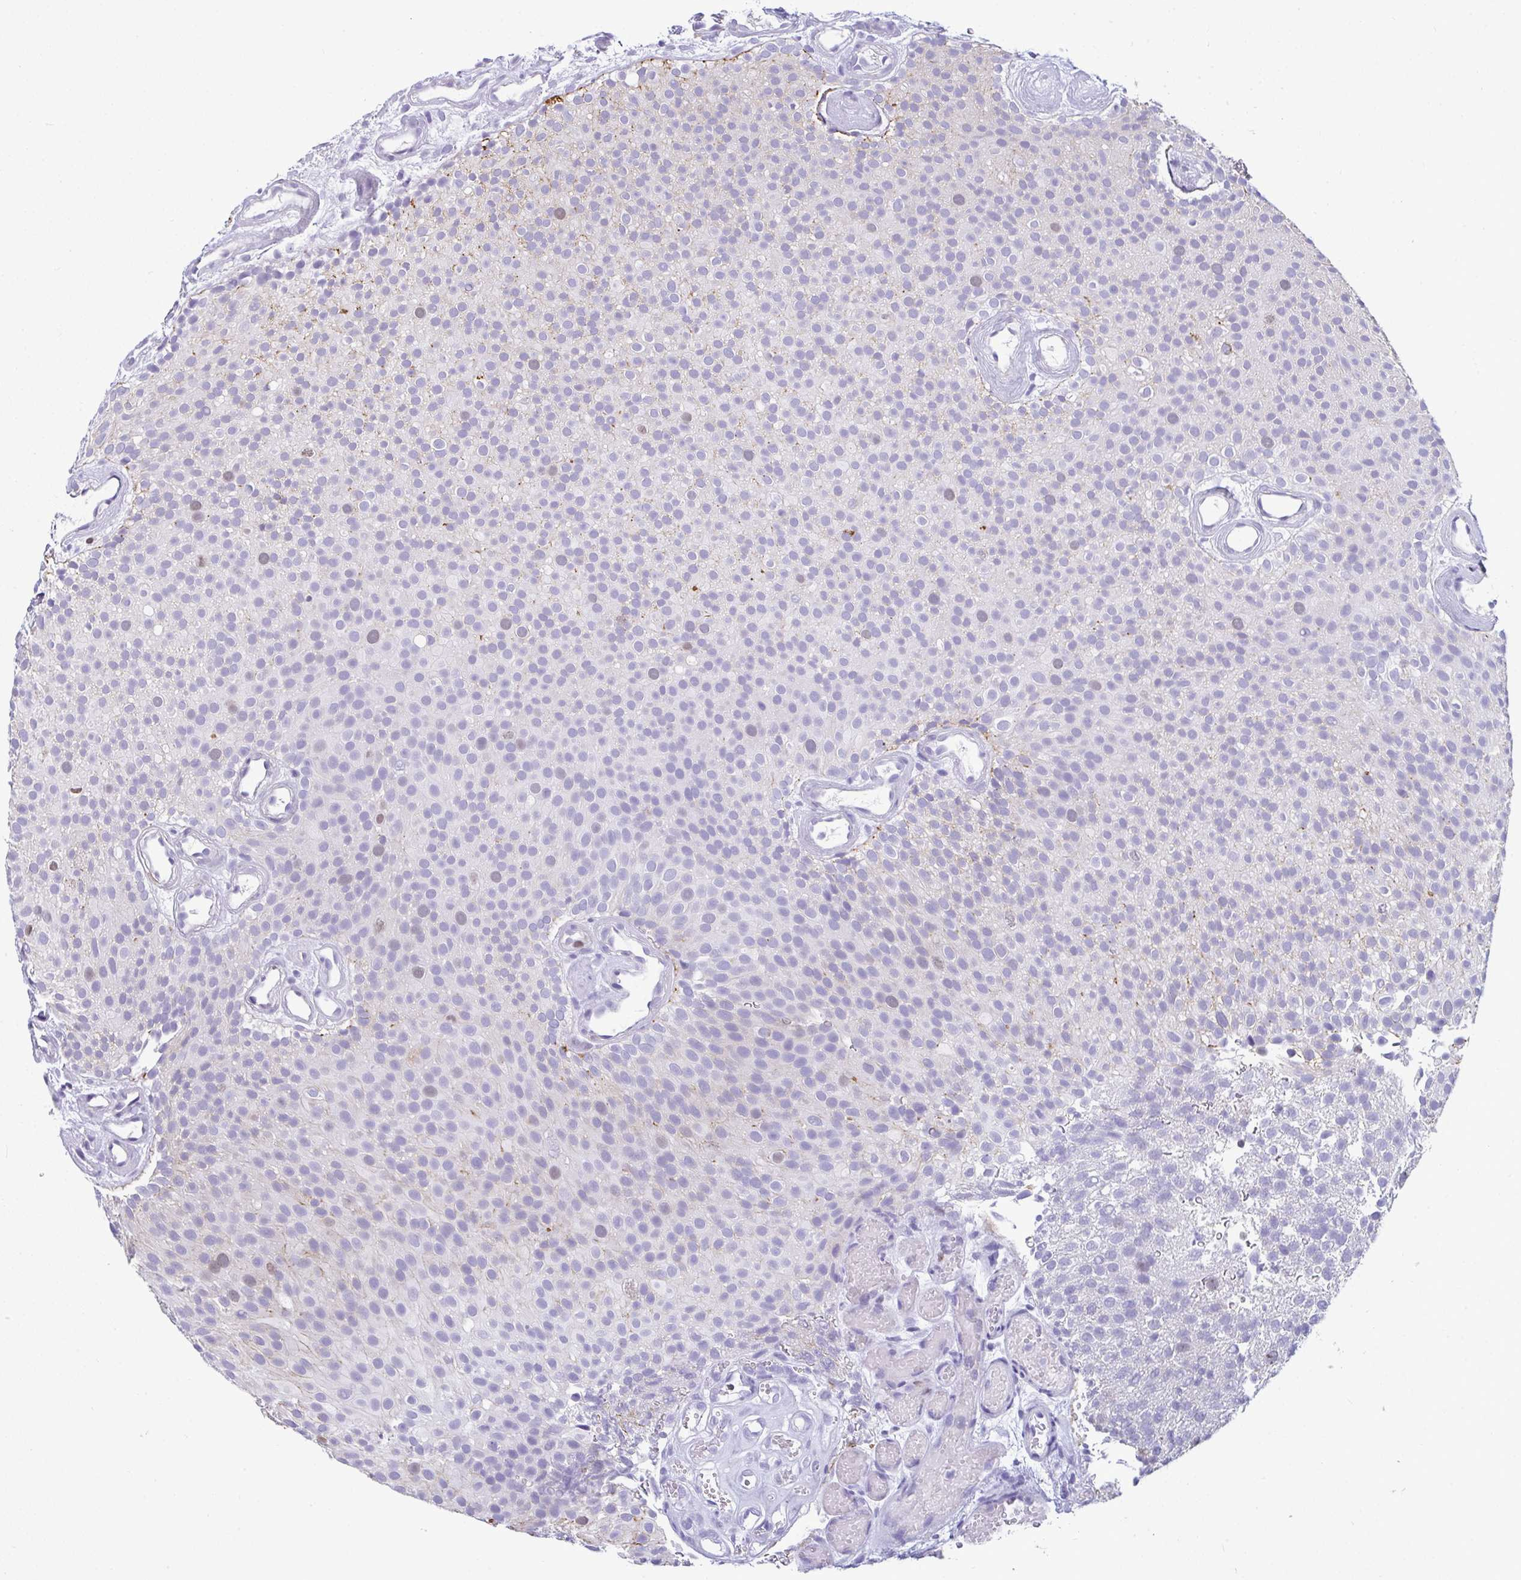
{"staining": {"intensity": "weak", "quantity": "<25%", "location": "nuclear"}, "tissue": "urothelial cancer", "cell_type": "Tumor cells", "image_type": "cancer", "snomed": [{"axis": "morphology", "description": "Urothelial carcinoma, Low grade"}, {"axis": "topography", "description": "Urinary bladder"}], "caption": "High power microscopy image of an immunohistochemistry photomicrograph of urothelial carcinoma (low-grade), revealing no significant expression in tumor cells. Nuclei are stained in blue.", "gene": "SUZ12", "patient": {"sex": "male", "age": 78}}